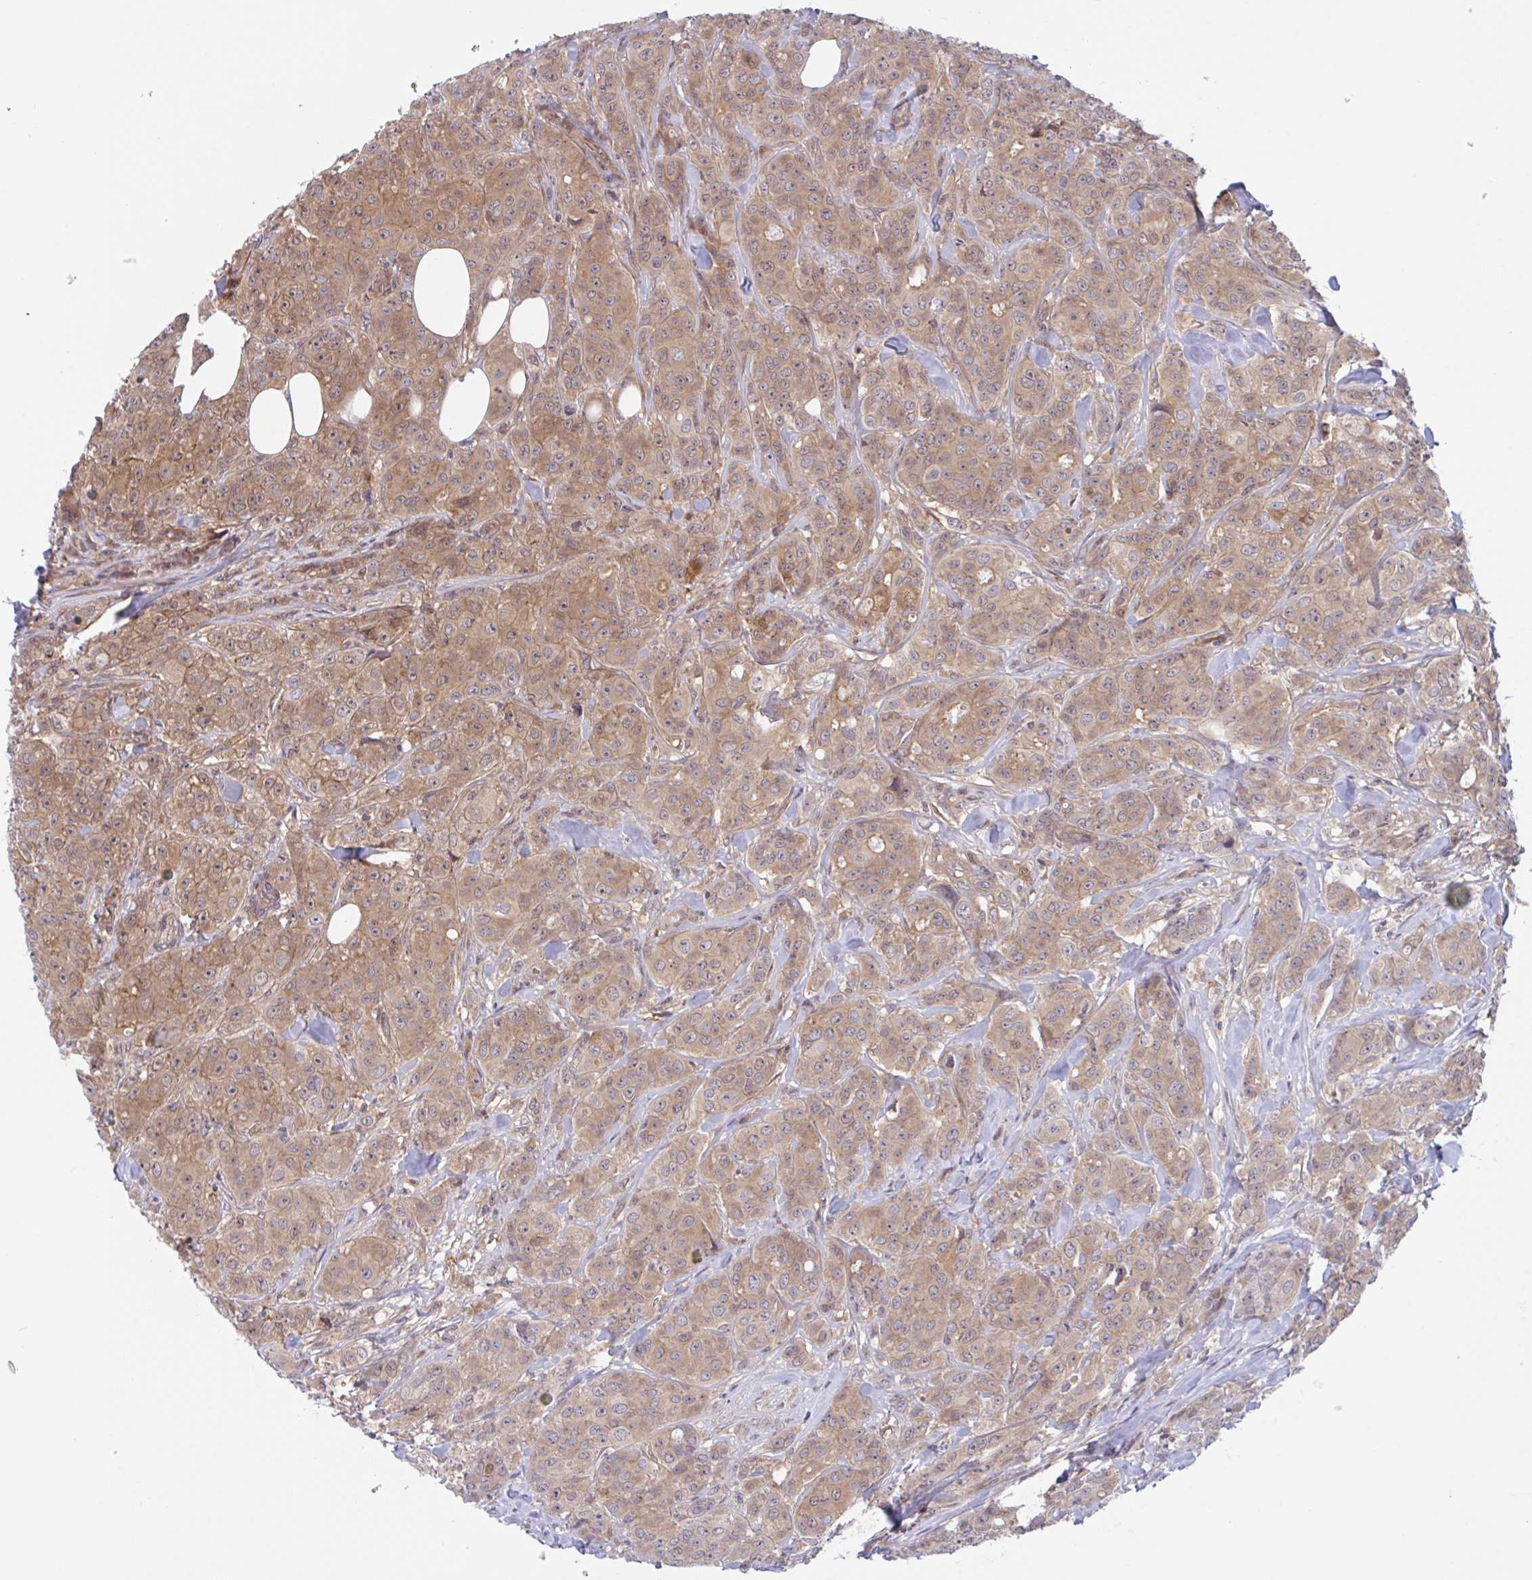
{"staining": {"intensity": "moderate", "quantity": "25%-75%", "location": "cytoplasmic/membranous"}, "tissue": "breast cancer", "cell_type": "Tumor cells", "image_type": "cancer", "snomed": [{"axis": "morphology", "description": "Normal tissue, NOS"}, {"axis": "morphology", "description": "Duct carcinoma"}, {"axis": "topography", "description": "Breast"}], "caption": "The micrograph shows staining of breast intraductal carcinoma, revealing moderate cytoplasmic/membranous protein positivity (brown color) within tumor cells. (Brightfield microscopy of DAB IHC at high magnification).", "gene": "LMNTD2", "patient": {"sex": "female", "age": 43}}